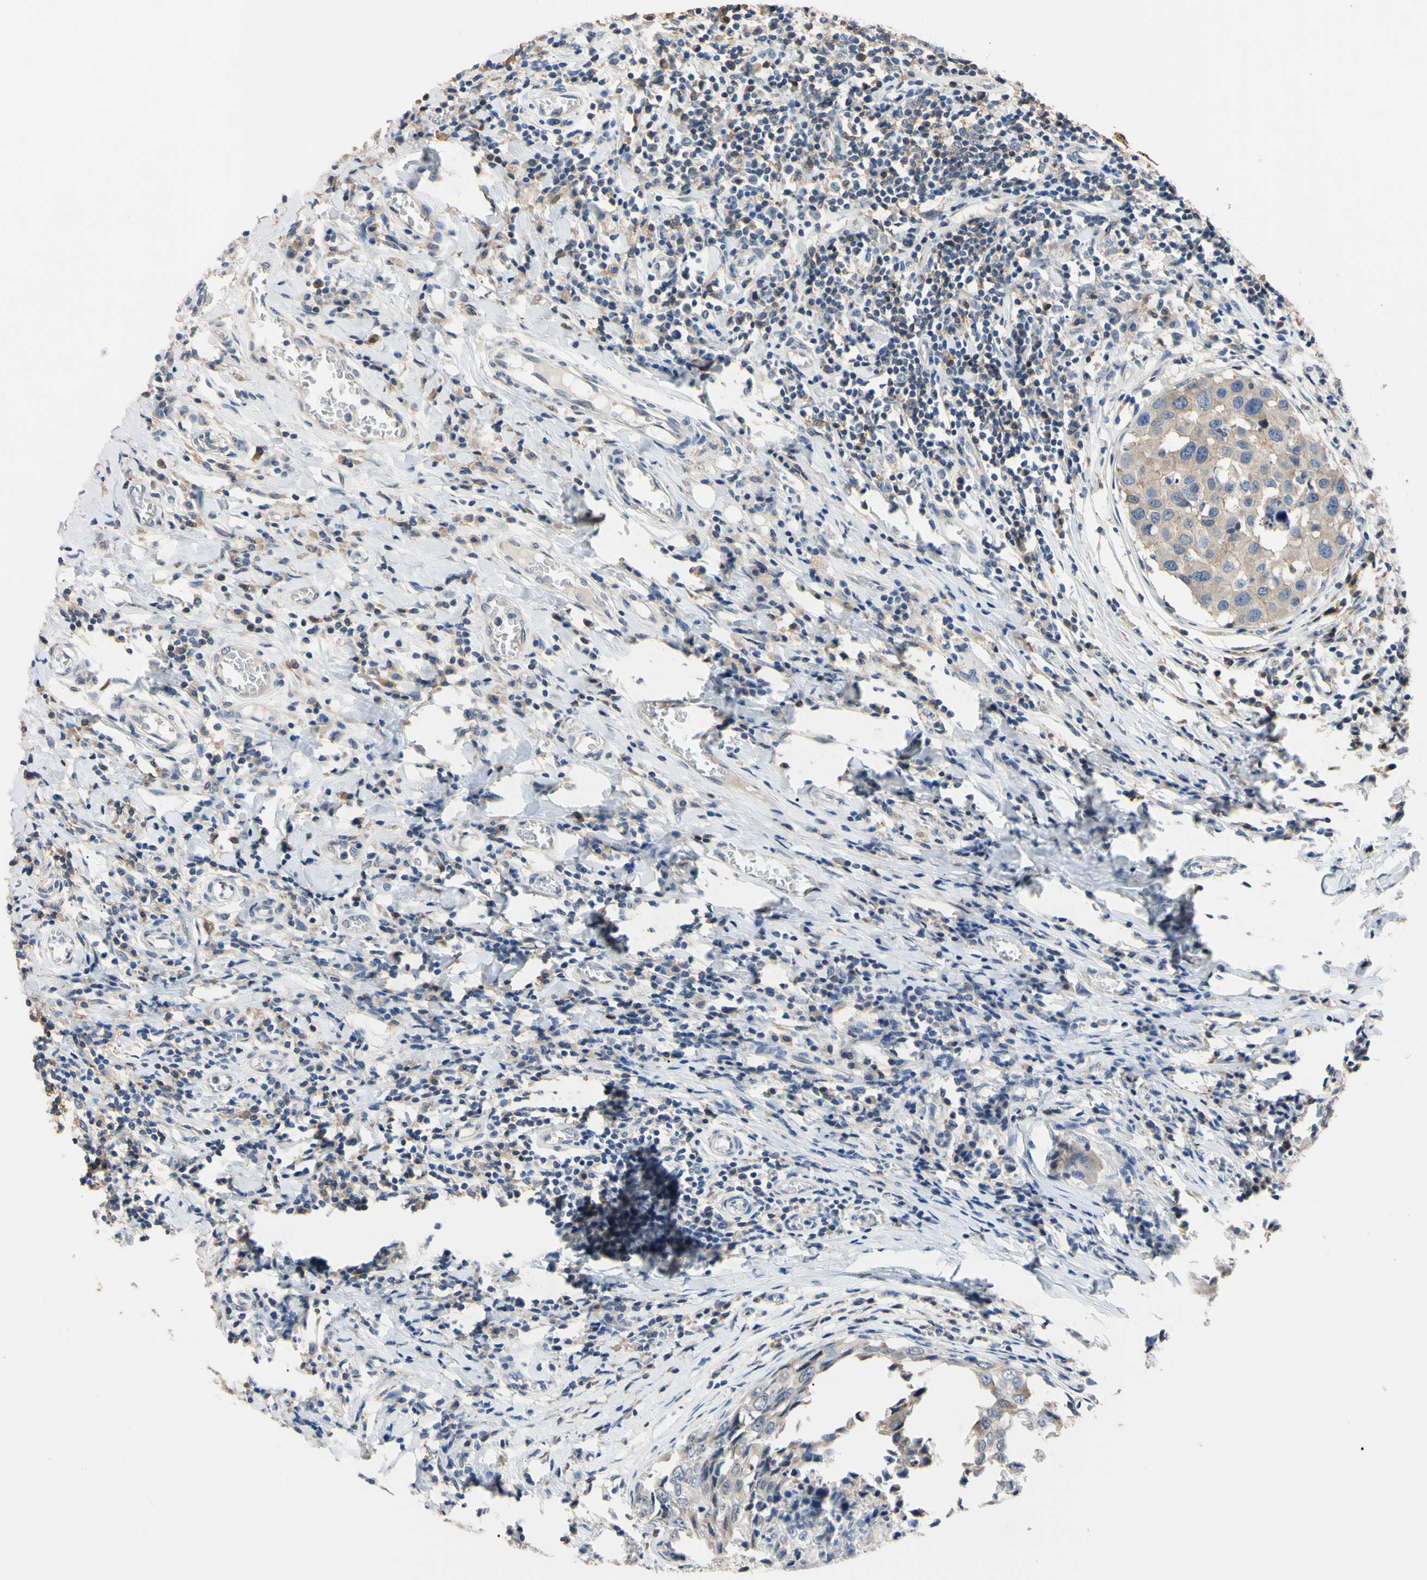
{"staining": {"intensity": "weak", "quantity": ">75%", "location": "cytoplasmic/membranous"}, "tissue": "breast cancer", "cell_type": "Tumor cells", "image_type": "cancer", "snomed": [{"axis": "morphology", "description": "Duct carcinoma"}, {"axis": "topography", "description": "Breast"}], "caption": "Weak cytoplasmic/membranous expression for a protein is seen in approximately >75% of tumor cells of breast invasive ductal carcinoma using immunohistochemistry (IHC).", "gene": "PNKD", "patient": {"sex": "female", "age": 27}}